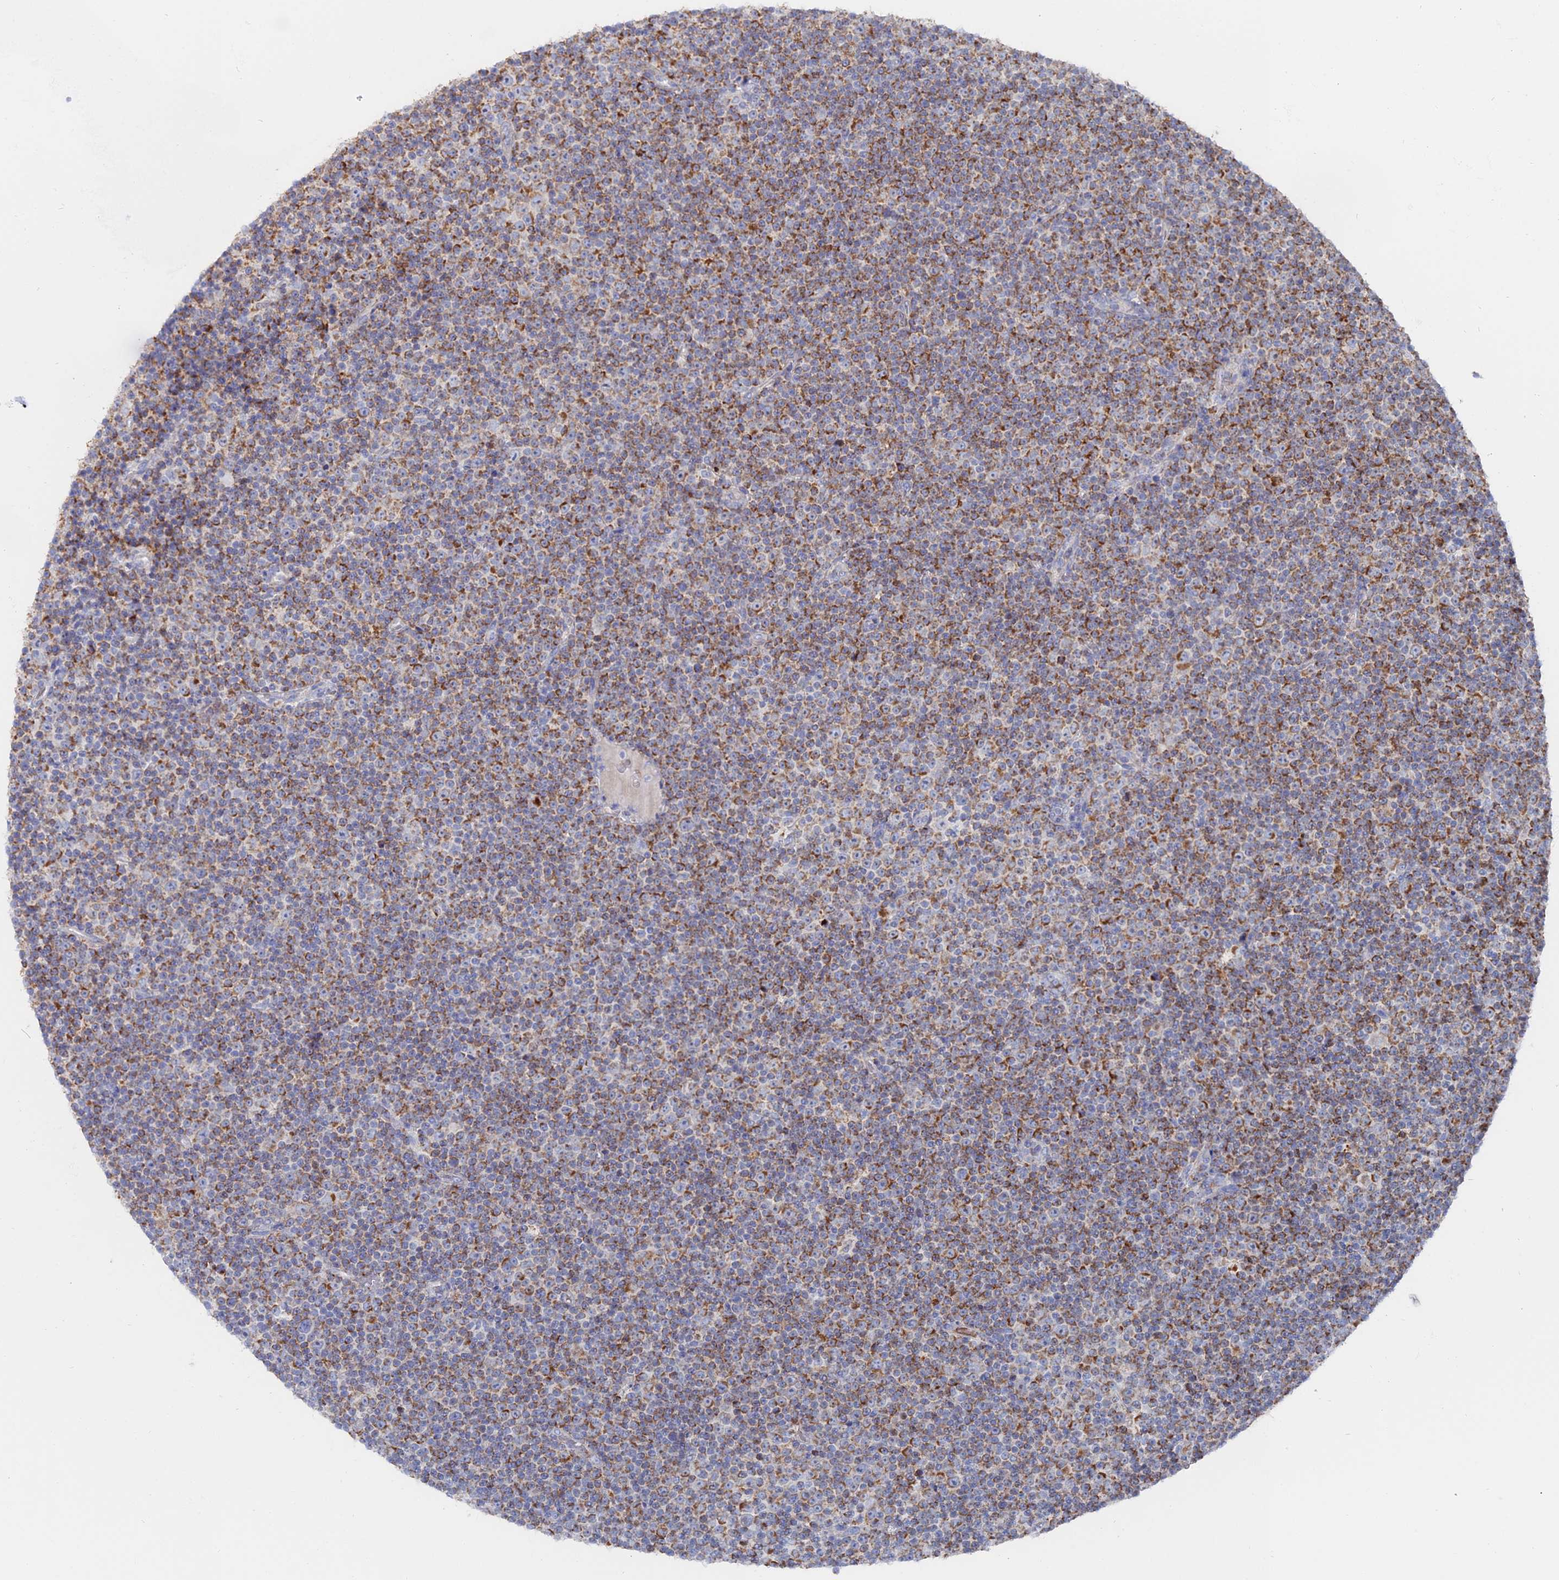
{"staining": {"intensity": "moderate", "quantity": ">75%", "location": "cytoplasmic/membranous"}, "tissue": "lymphoma", "cell_type": "Tumor cells", "image_type": "cancer", "snomed": [{"axis": "morphology", "description": "Malignant lymphoma, non-Hodgkin's type, Low grade"}, {"axis": "topography", "description": "Lymph node"}], "caption": "Immunohistochemistry (IHC) micrograph of neoplastic tissue: human low-grade malignant lymphoma, non-Hodgkin's type stained using immunohistochemistry displays medium levels of moderate protein expression localized specifically in the cytoplasmic/membranous of tumor cells, appearing as a cytoplasmic/membranous brown color.", "gene": "MPC1", "patient": {"sex": "female", "age": 67}}